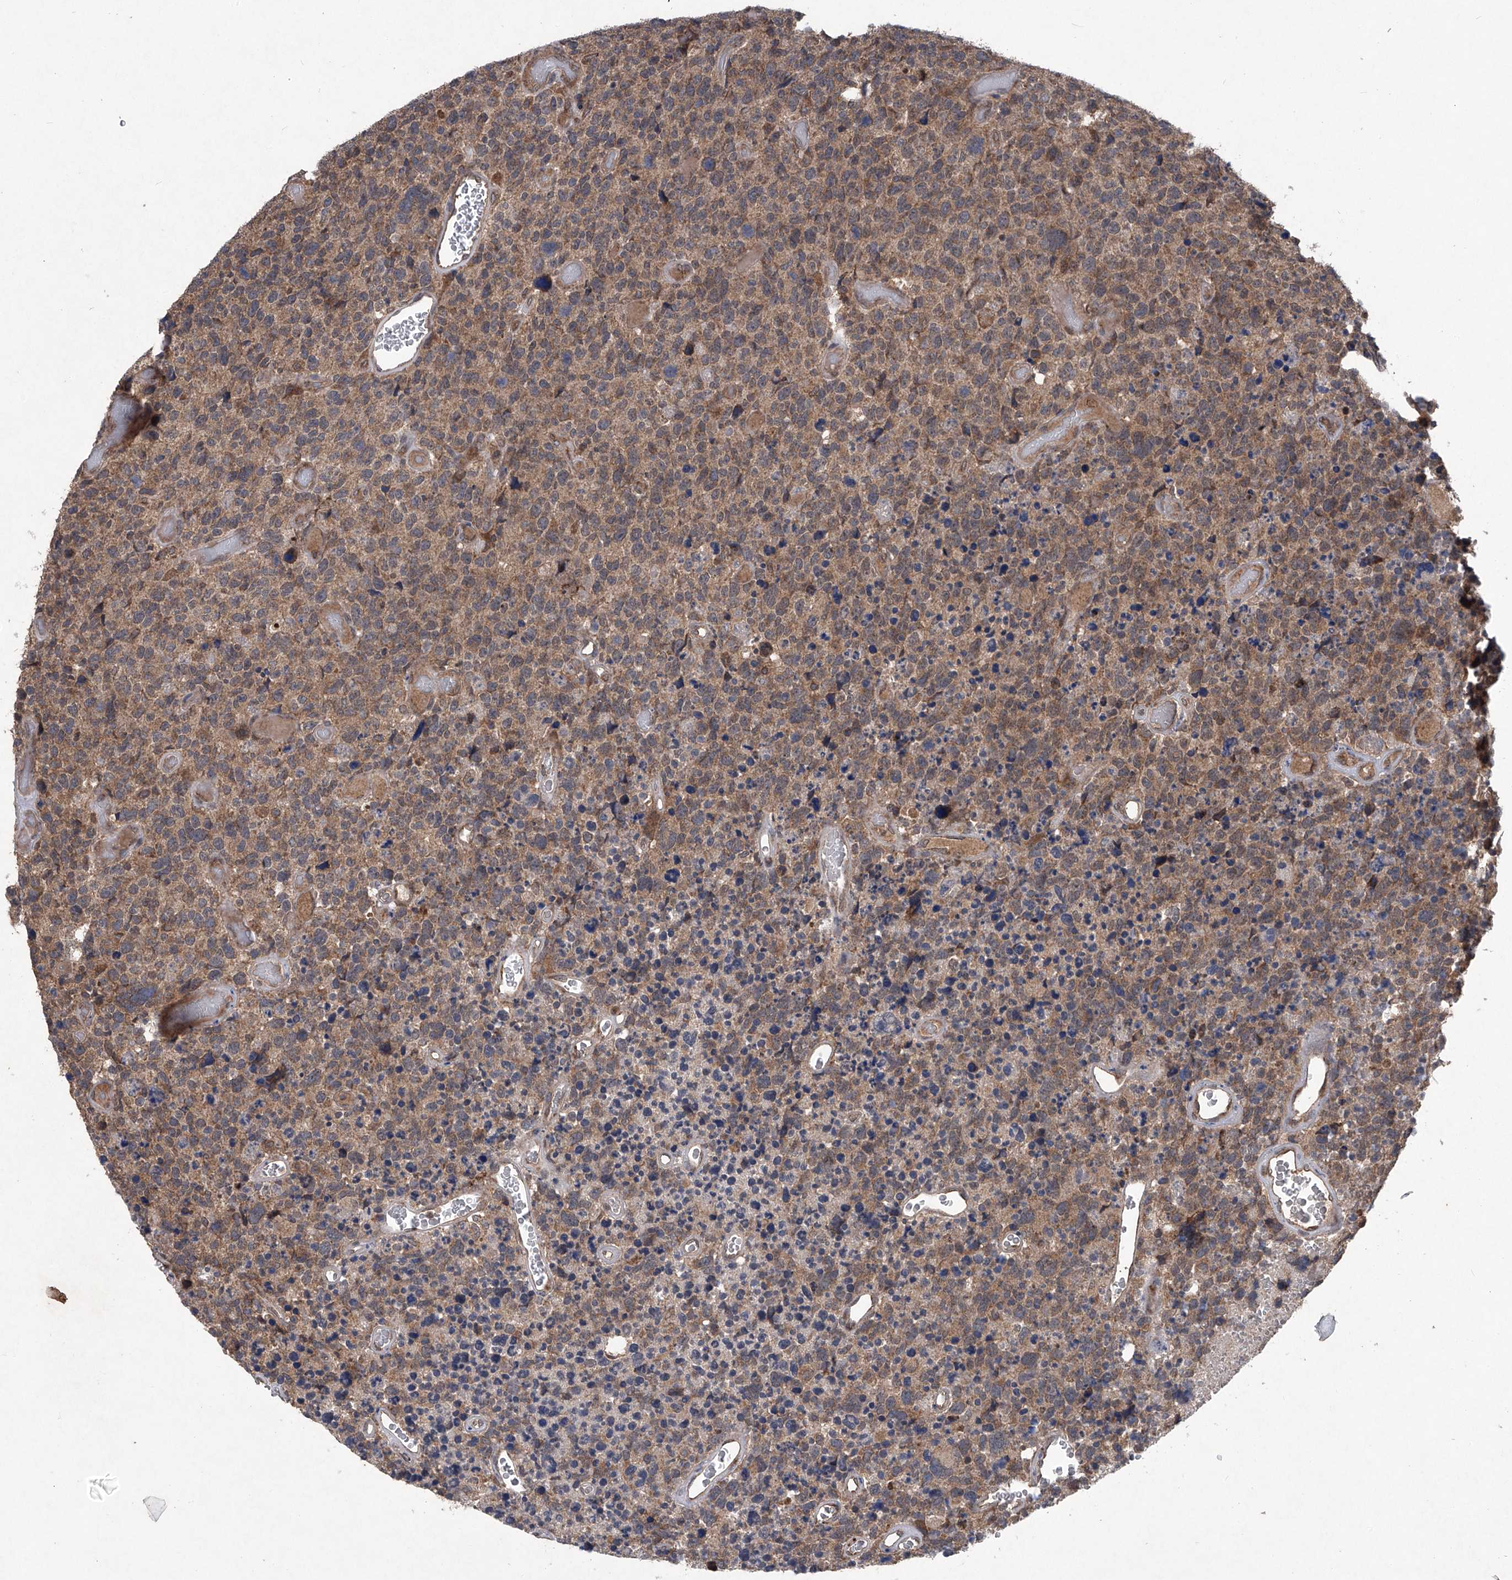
{"staining": {"intensity": "moderate", "quantity": ">75%", "location": "cytoplasmic/membranous"}, "tissue": "glioma", "cell_type": "Tumor cells", "image_type": "cancer", "snomed": [{"axis": "morphology", "description": "Glioma, malignant, High grade"}, {"axis": "topography", "description": "Brain"}], "caption": "Protein expression analysis of human glioma reveals moderate cytoplasmic/membranous expression in about >75% of tumor cells.", "gene": "SUMF2", "patient": {"sex": "male", "age": 69}}